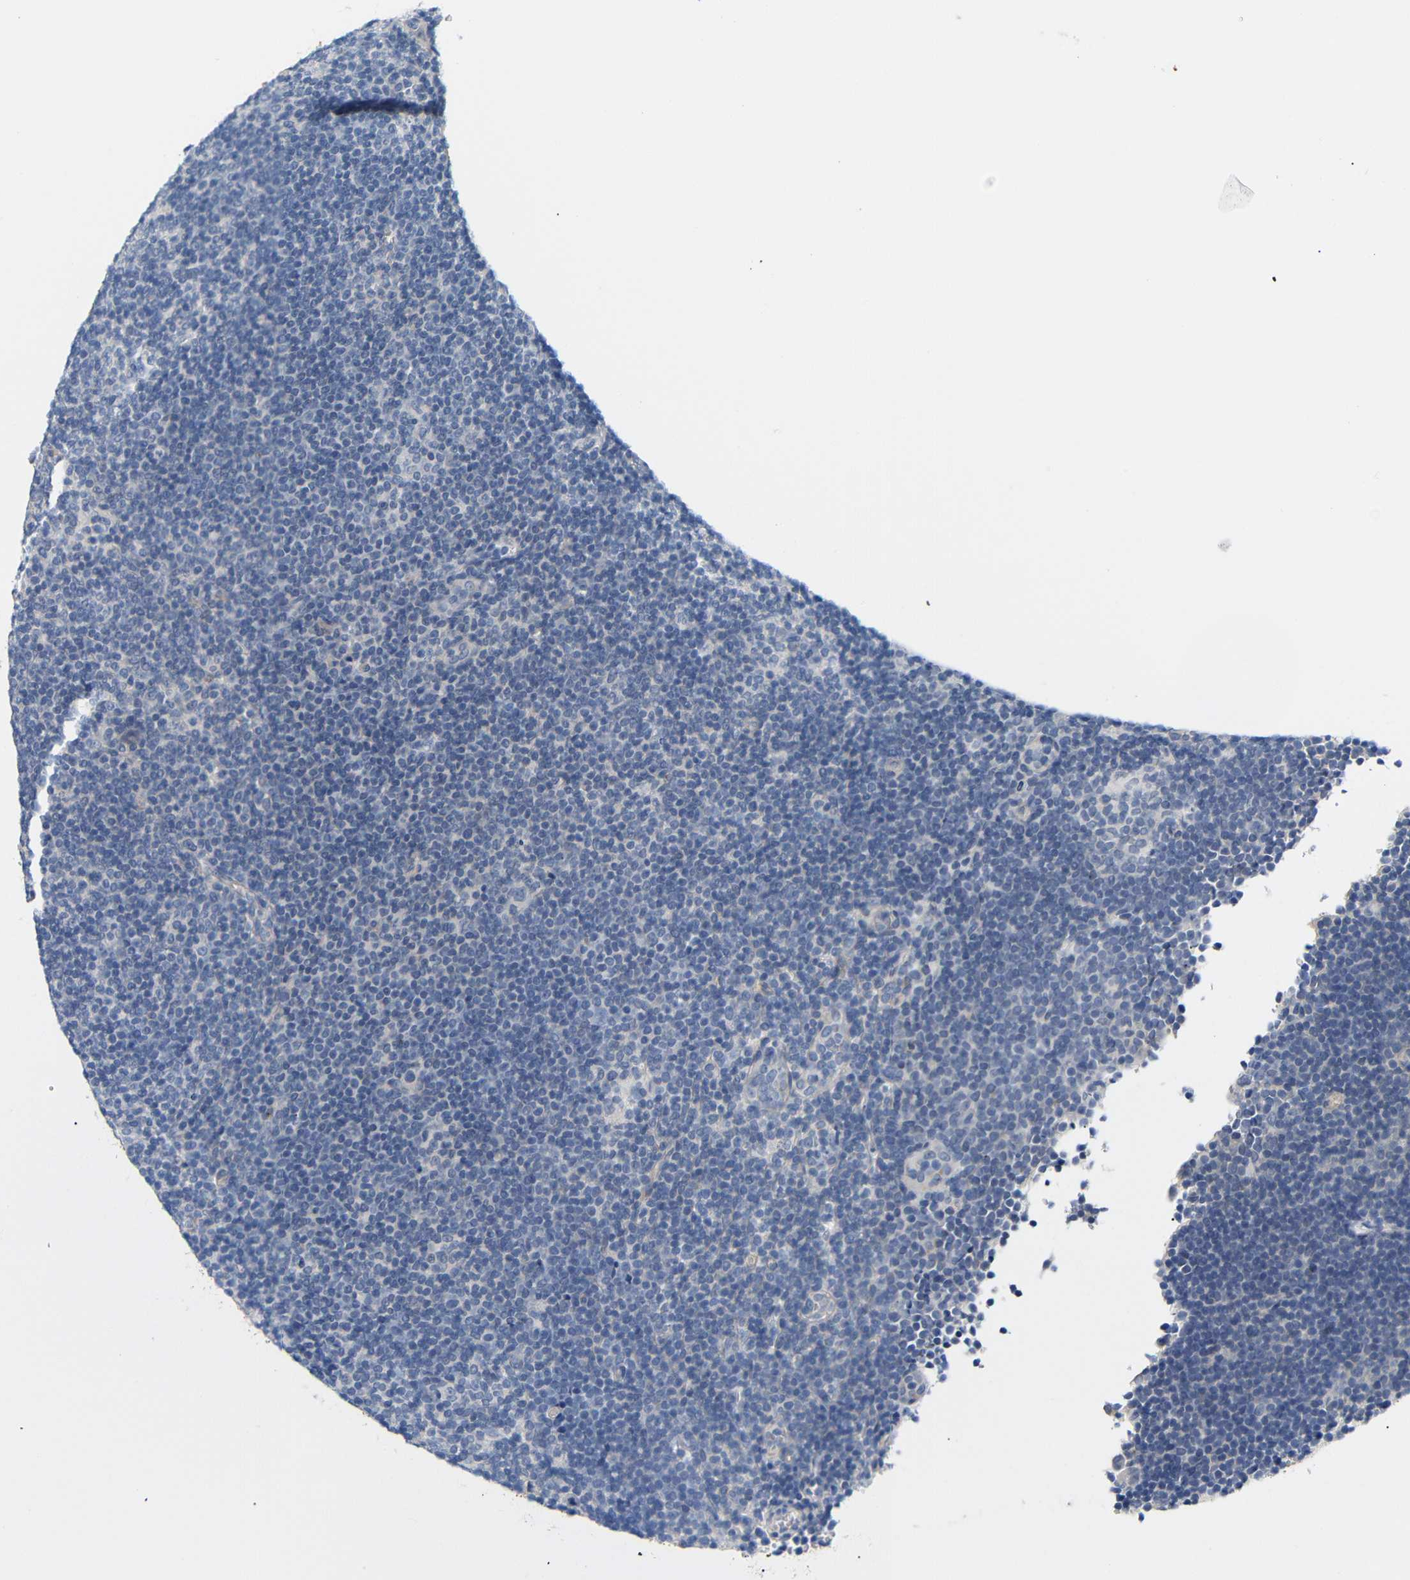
{"staining": {"intensity": "negative", "quantity": "none", "location": "none"}, "tissue": "lymphoma", "cell_type": "Tumor cells", "image_type": "cancer", "snomed": [{"axis": "morphology", "description": "Hodgkin's disease, NOS"}, {"axis": "topography", "description": "Lymph node"}], "caption": "IHC histopathology image of human Hodgkin's disease stained for a protein (brown), which demonstrates no positivity in tumor cells. The staining was performed using DAB (3,3'-diaminobenzidine) to visualize the protein expression in brown, while the nuclei were stained in blue with hematoxylin (Magnification: 20x).", "gene": "STMN3", "patient": {"sex": "female", "age": 57}}